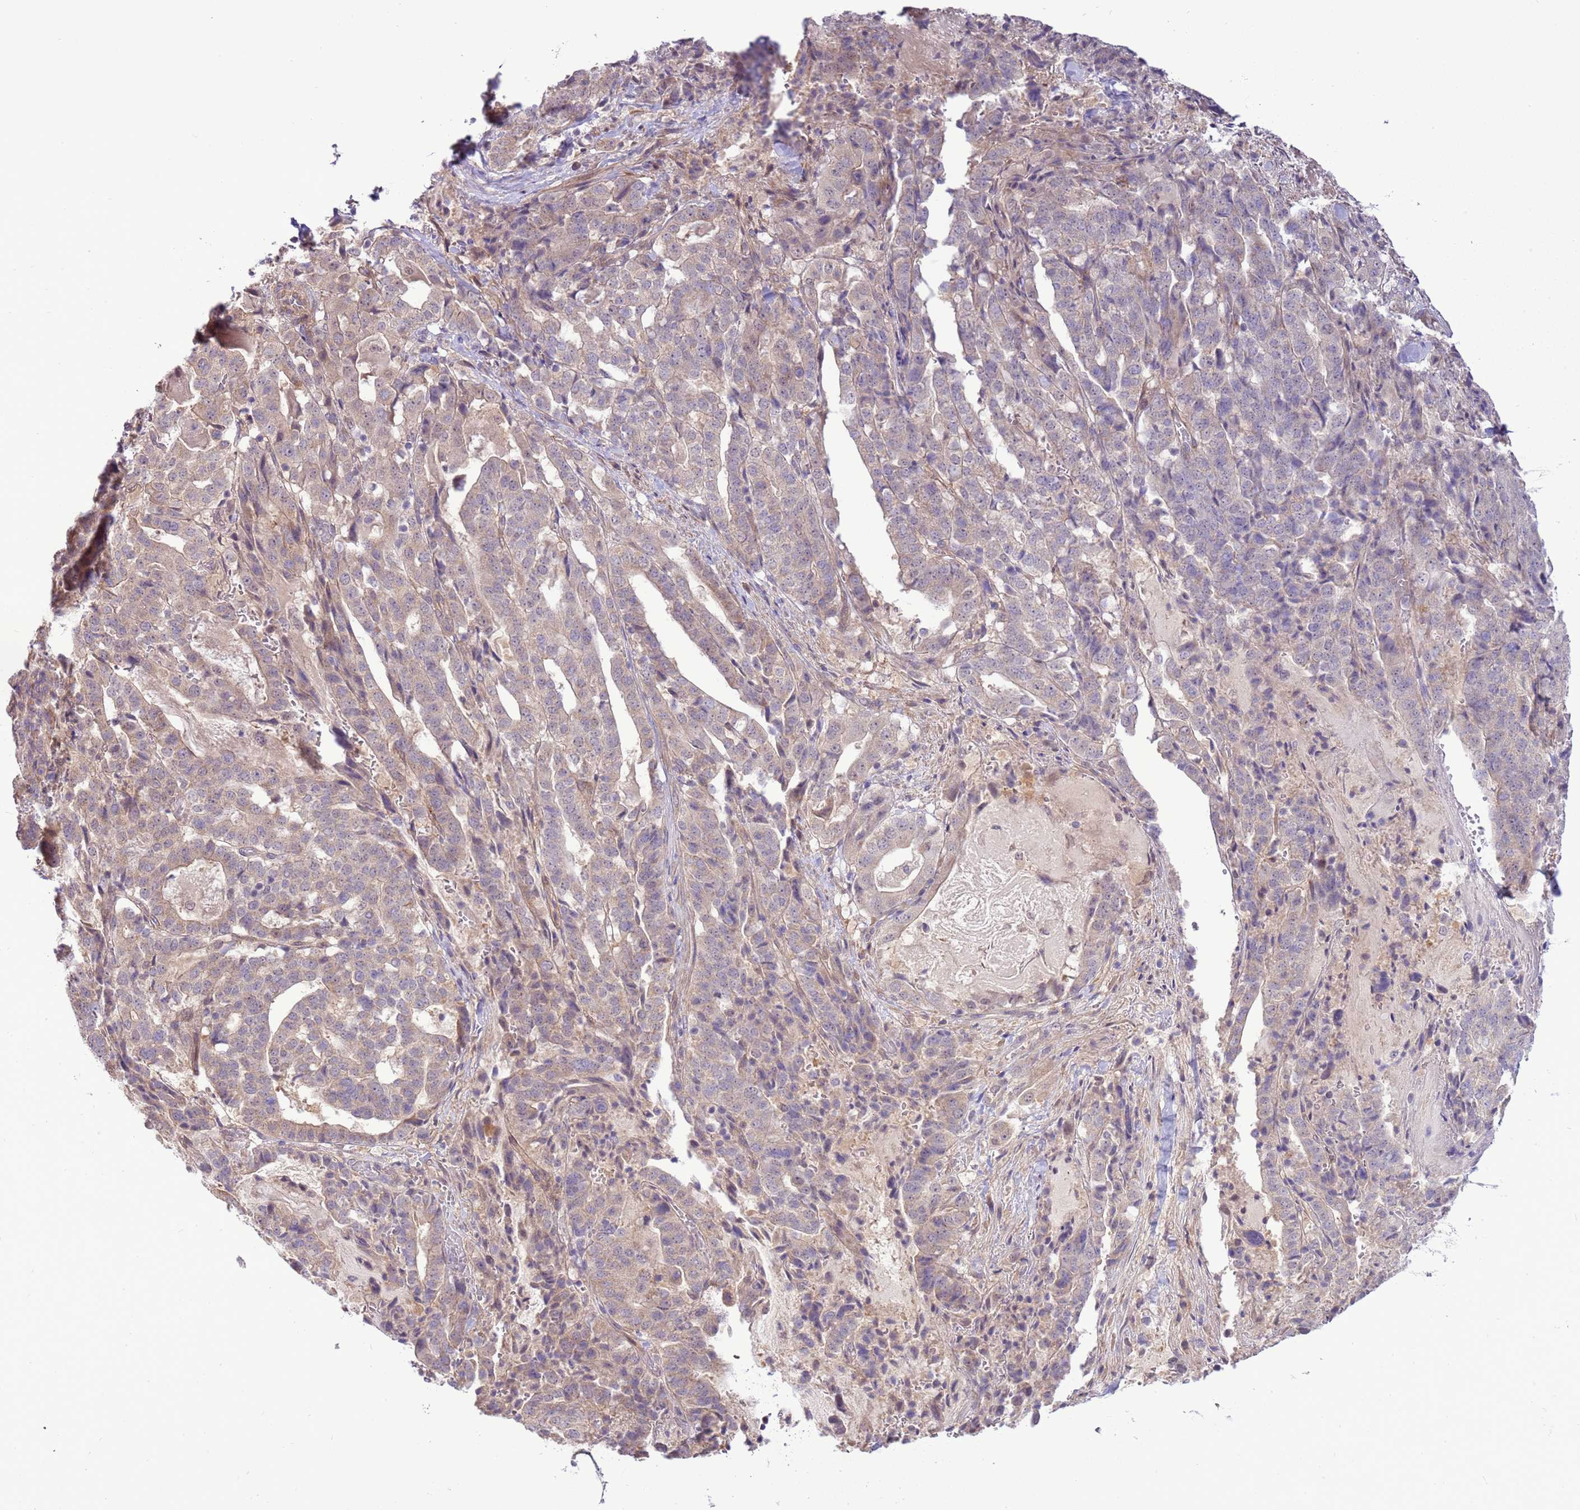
{"staining": {"intensity": "weak", "quantity": "<25%", "location": "cytoplasmic/membranous"}, "tissue": "stomach cancer", "cell_type": "Tumor cells", "image_type": "cancer", "snomed": [{"axis": "morphology", "description": "Adenocarcinoma, NOS"}, {"axis": "topography", "description": "Stomach"}], "caption": "The micrograph displays no staining of tumor cells in stomach cancer.", "gene": "SCARA3", "patient": {"sex": "male", "age": 48}}